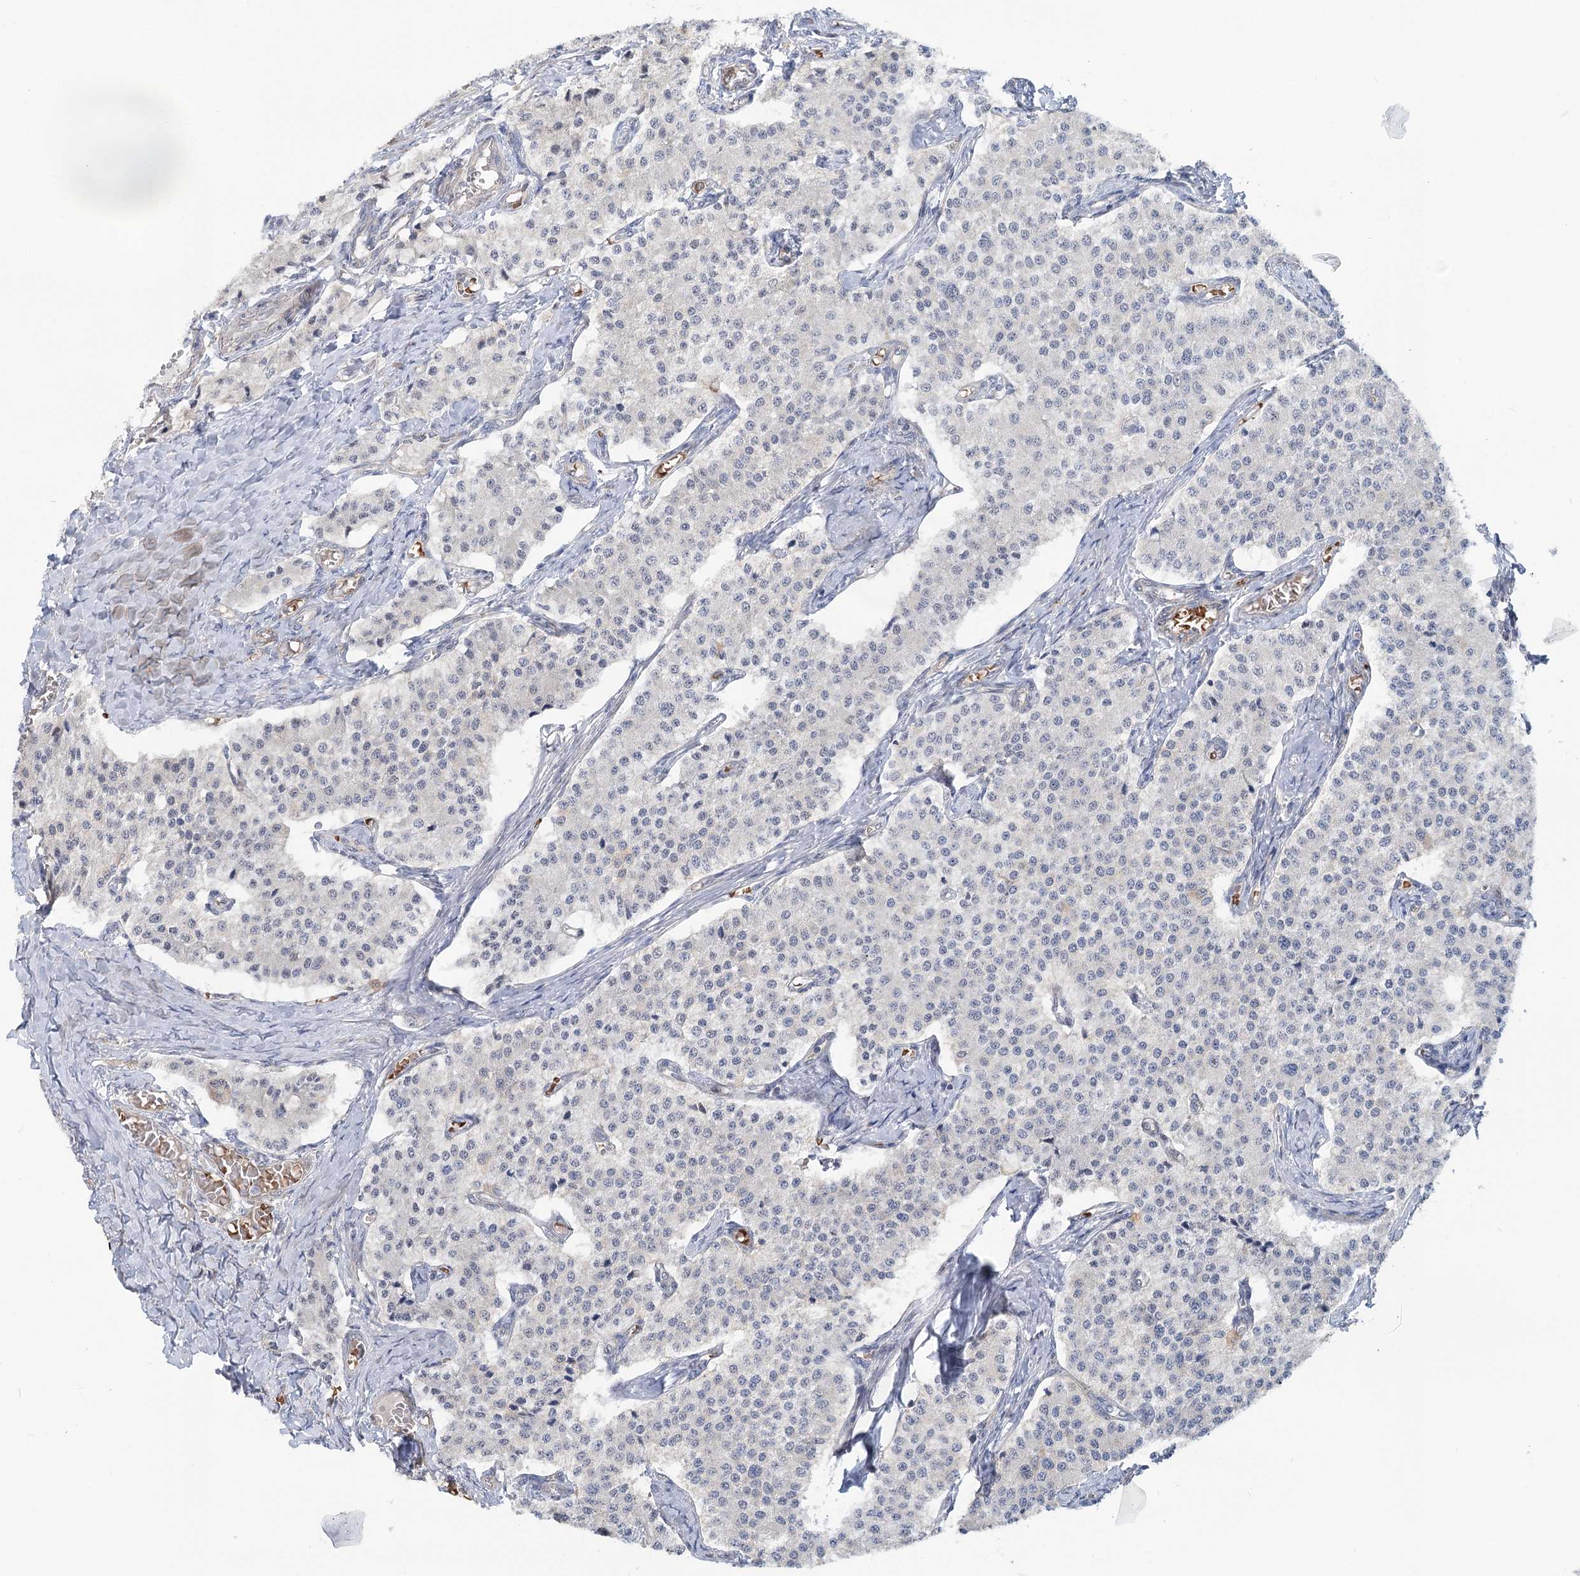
{"staining": {"intensity": "negative", "quantity": "none", "location": "none"}, "tissue": "carcinoid", "cell_type": "Tumor cells", "image_type": "cancer", "snomed": [{"axis": "morphology", "description": "Carcinoid, malignant, NOS"}, {"axis": "topography", "description": "Colon"}], "caption": "Immunohistochemistry micrograph of neoplastic tissue: human carcinoid (malignant) stained with DAB (3,3'-diaminobenzidine) exhibits no significant protein positivity in tumor cells.", "gene": "CIB4", "patient": {"sex": "female", "age": 52}}